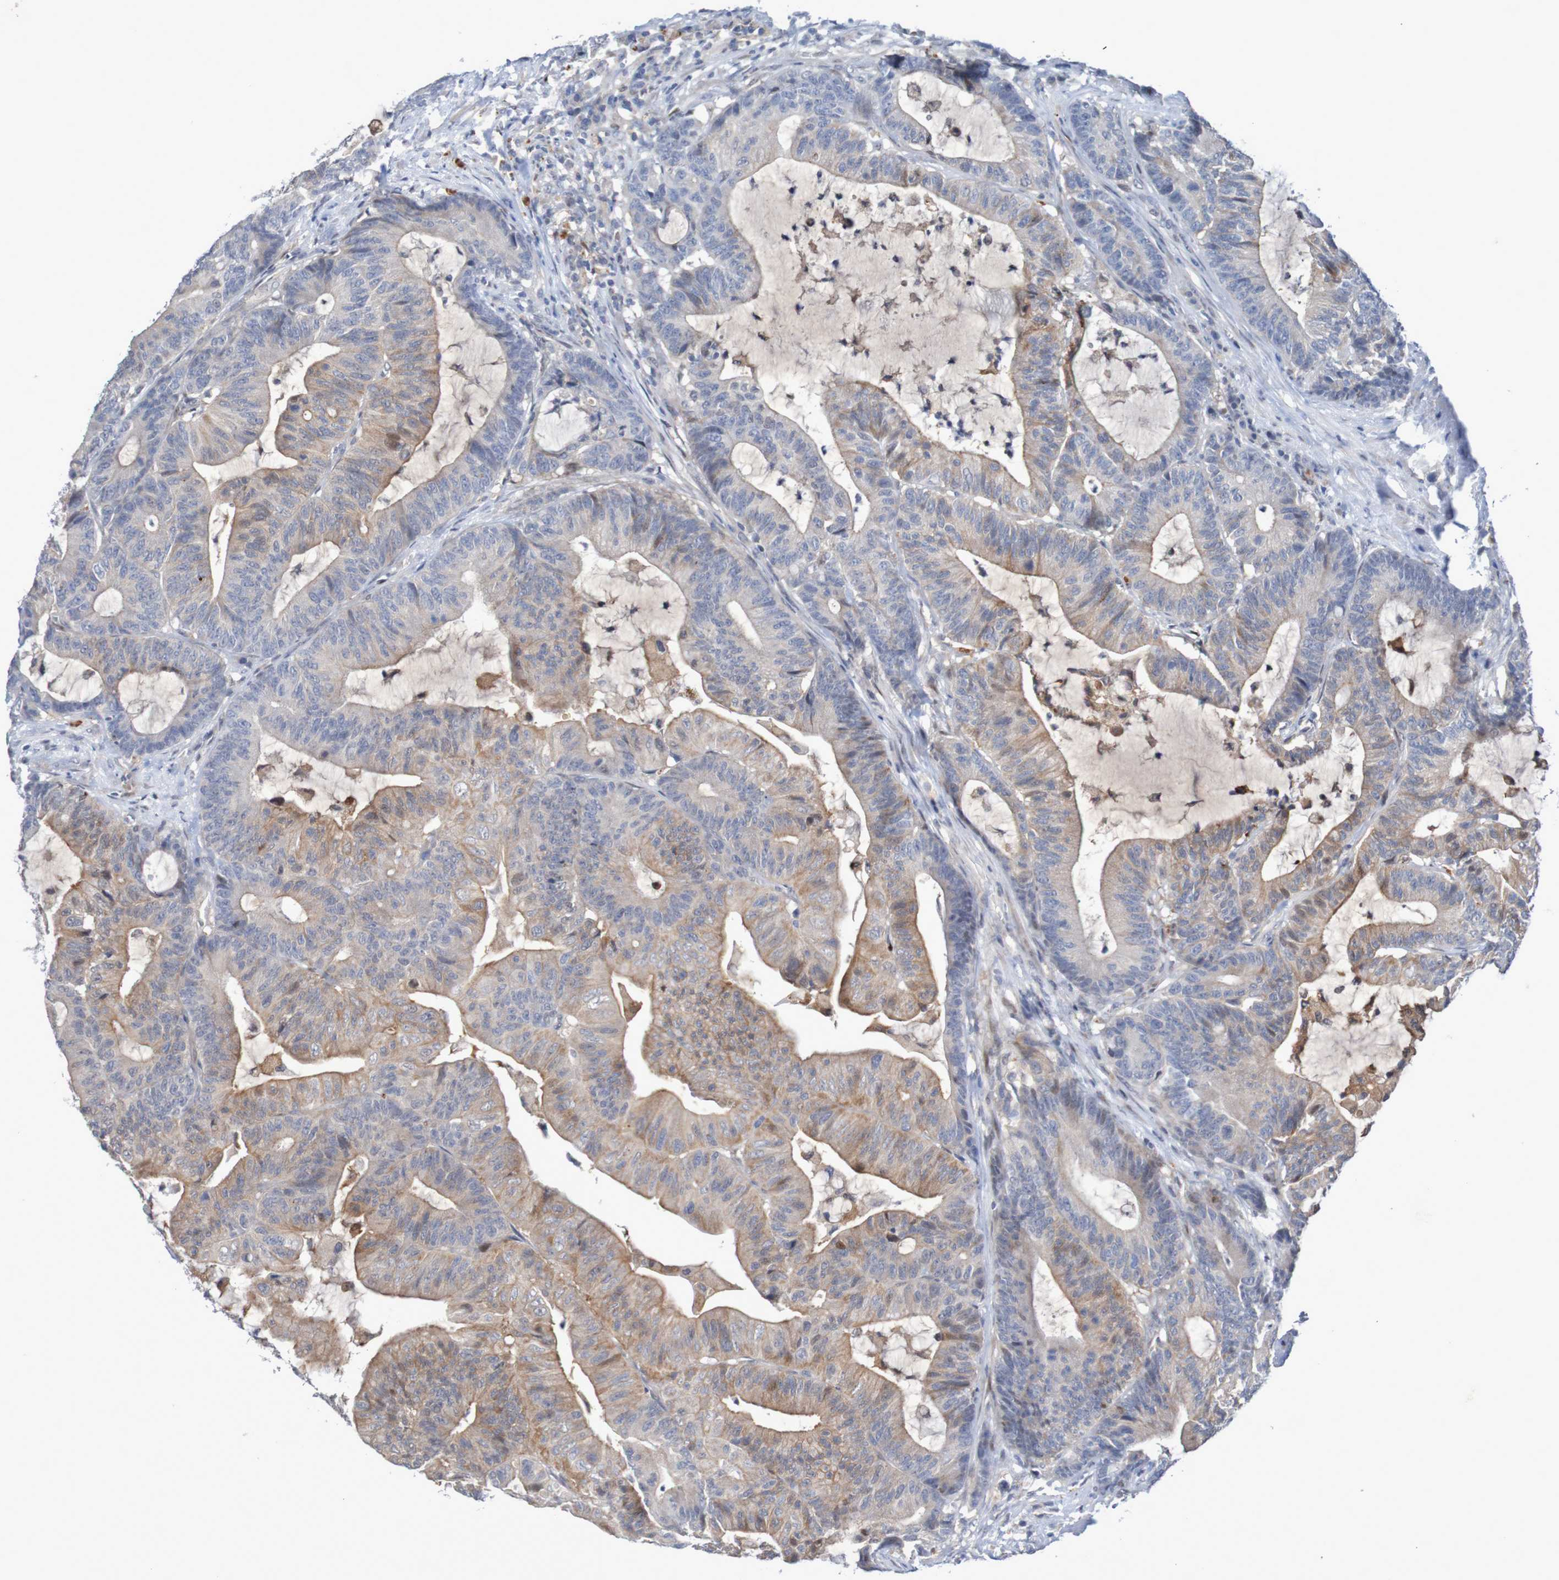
{"staining": {"intensity": "moderate", "quantity": "25%-75%", "location": "cytoplasmic/membranous"}, "tissue": "colorectal cancer", "cell_type": "Tumor cells", "image_type": "cancer", "snomed": [{"axis": "morphology", "description": "Adenocarcinoma, NOS"}, {"axis": "topography", "description": "Colon"}], "caption": "Human colorectal cancer (adenocarcinoma) stained with a brown dye reveals moderate cytoplasmic/membranous positive staining in about 25%-75% of tumor cells.", "gene": "FBP2", "patient": {"sex": "female", "age": 84}}